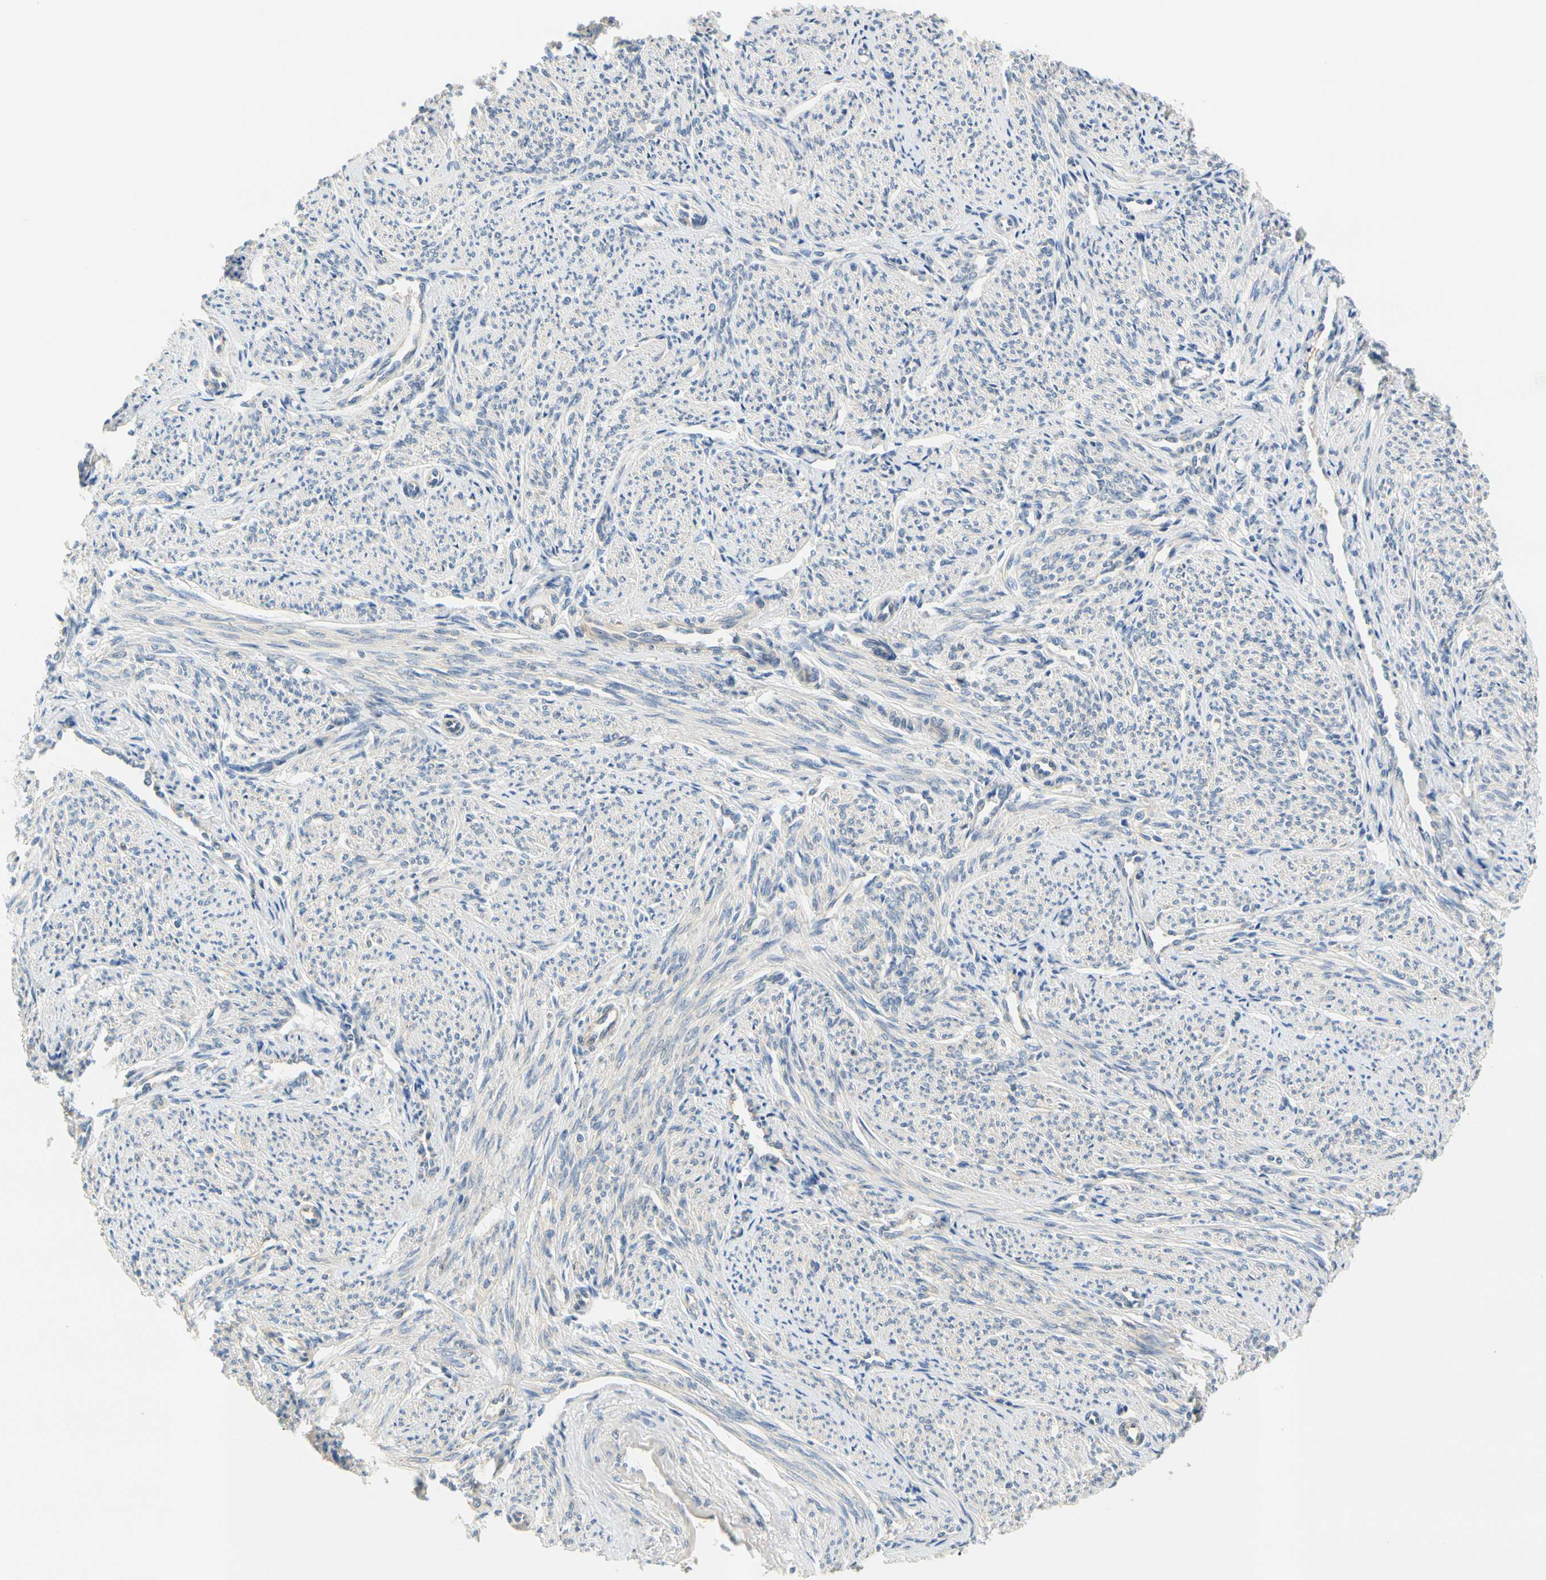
{"staining": {"intensity": "weak", "quantity": "25%-75%", "location": "cytoplasmic/membranous"}, "tissue": "smooth muscle", "cell_type": "Smooth muscle cells", "image_type": "normal", "snomed": [{"axis": "morphology", "description": "Normal tissue, NOS"}, {"axis": "topography", "description": "Smooth muscle"}], "caption": "High-magnification brightfield microscopy of benign smooth muscle stained with DAB (brown) and counterstained with hematoxylin (blue). smooth muscle cells exhibit weak cytoplasmic/membranous expression is present in about25%-75% of cells.", "gene": "LRRC47", "patient": {"sex": "female", "age": 65}}